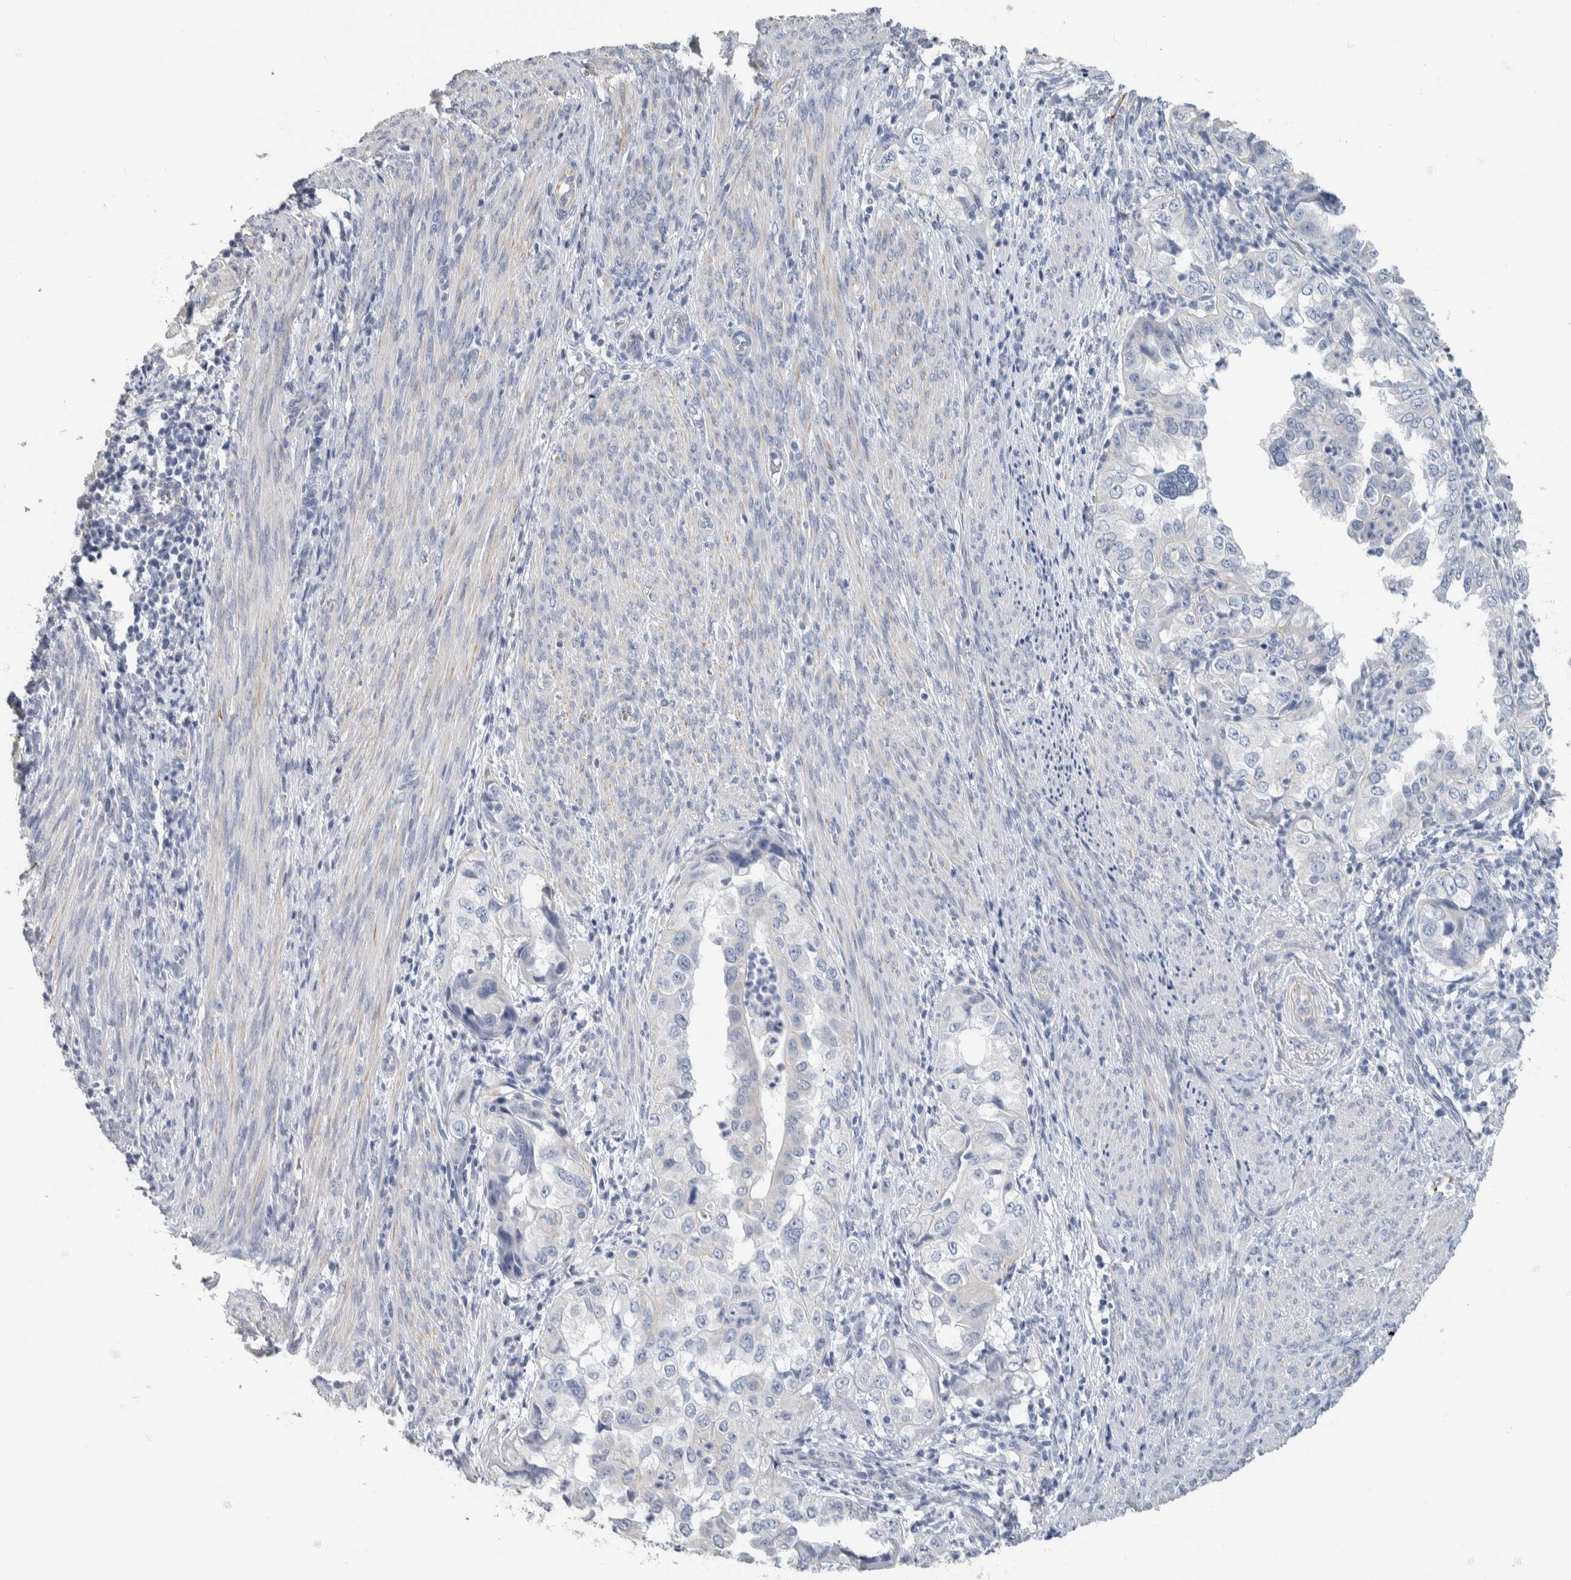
{"staining": {"intensity": "negative", "quantity": "none", "location": "none"}, "tissue": "endometrial cancer", "cell_type": "Tumor cells", "image_type": "cancer", "snomed": [{"axis": "morphology", "description": "Adenocarcinoma, NOS"}, {"axis": "topography", "description": "Endometrium"}], "caption": "Endometrial cancer (adenocarcinoma) stained for a protein using IHC displays no staining tumor cells.", "gene": "NEFM", "patient": {"sex": "female", "age": 85}}